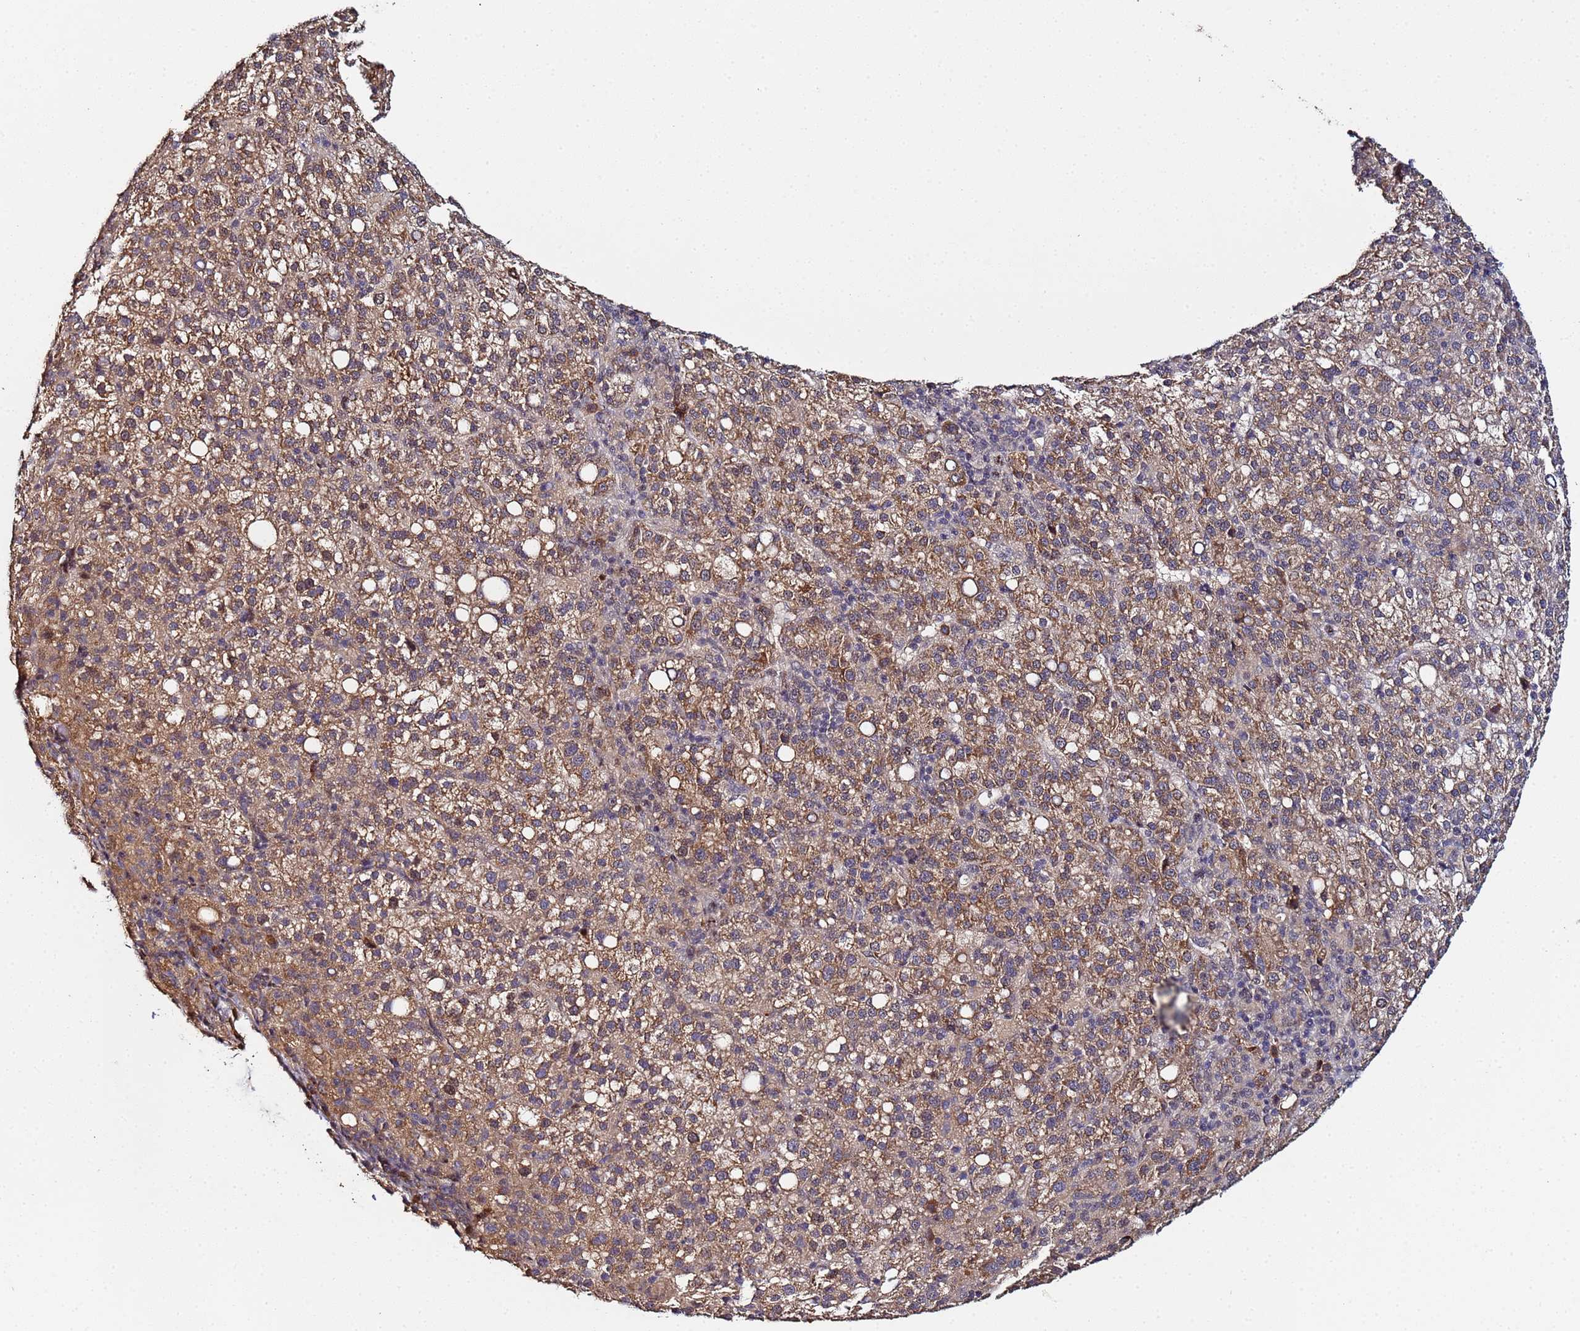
{"staining": {"intensity": "moderate", "quantity": ">75%", "location": "cytoplasmic/membranous"}, "tissue": "liver cancer", "cell_type": "Tumor cells", "image_type": "cancer", "snomed": [{"axis": "morphology", "description": "Carcinoma, Hepatocellular, NOS"}, {"axis": "topography", "description": "Liver"}], "caption": "A micrograph showing moderate cytoplasmic/membranous expression in approximately >75% of tumor cells in hepatocellular carcinoma (liver), as visualized by brown immunohistochemical staining.", "gene": "OSER1", "patient": {"sex": "female", "age": 58}}